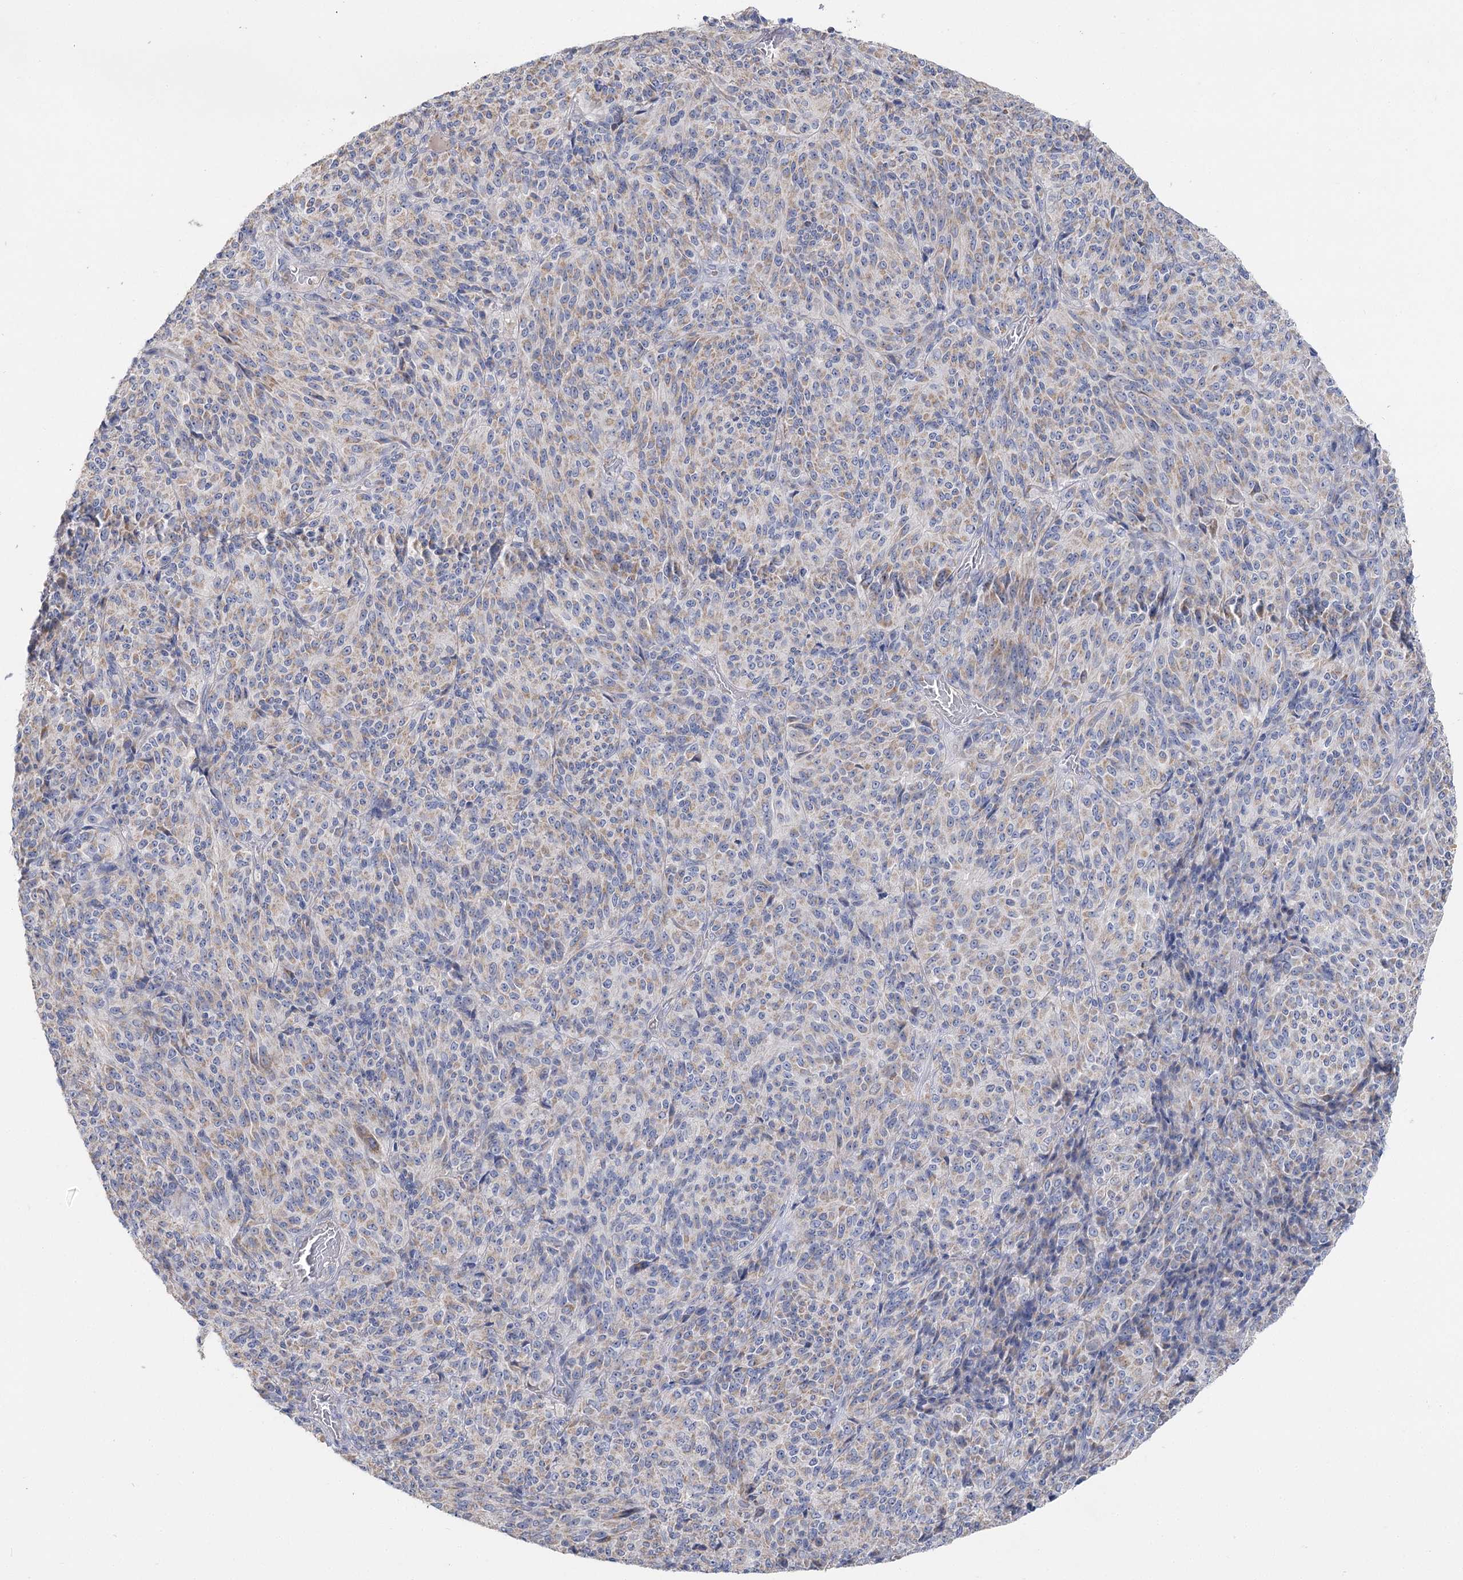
{"staining": {"intensity": "weak", "quantity": "25%-75%", "location": "cytoplasmic/membranous"}, "tissue": "melanoma", "cell_type": "Tumor cells", "image_type": "cancer", "snomed": [{"axis": "morphology", "description": "Malignant melanoma, Metastatic site"}, {"axis": "topography", "description": "Brain"}], "caption": "Malignant melanoma (metastatic site) stained with DAB (3,3'-diaminobenzidine) immunohistochemistry shows low levels of weak cytoplasmic/membranous expression in approximately 25%-75% of tumor cells.", "gene": "TMEM187", "patient": {"sex": "female", "age": 56}}